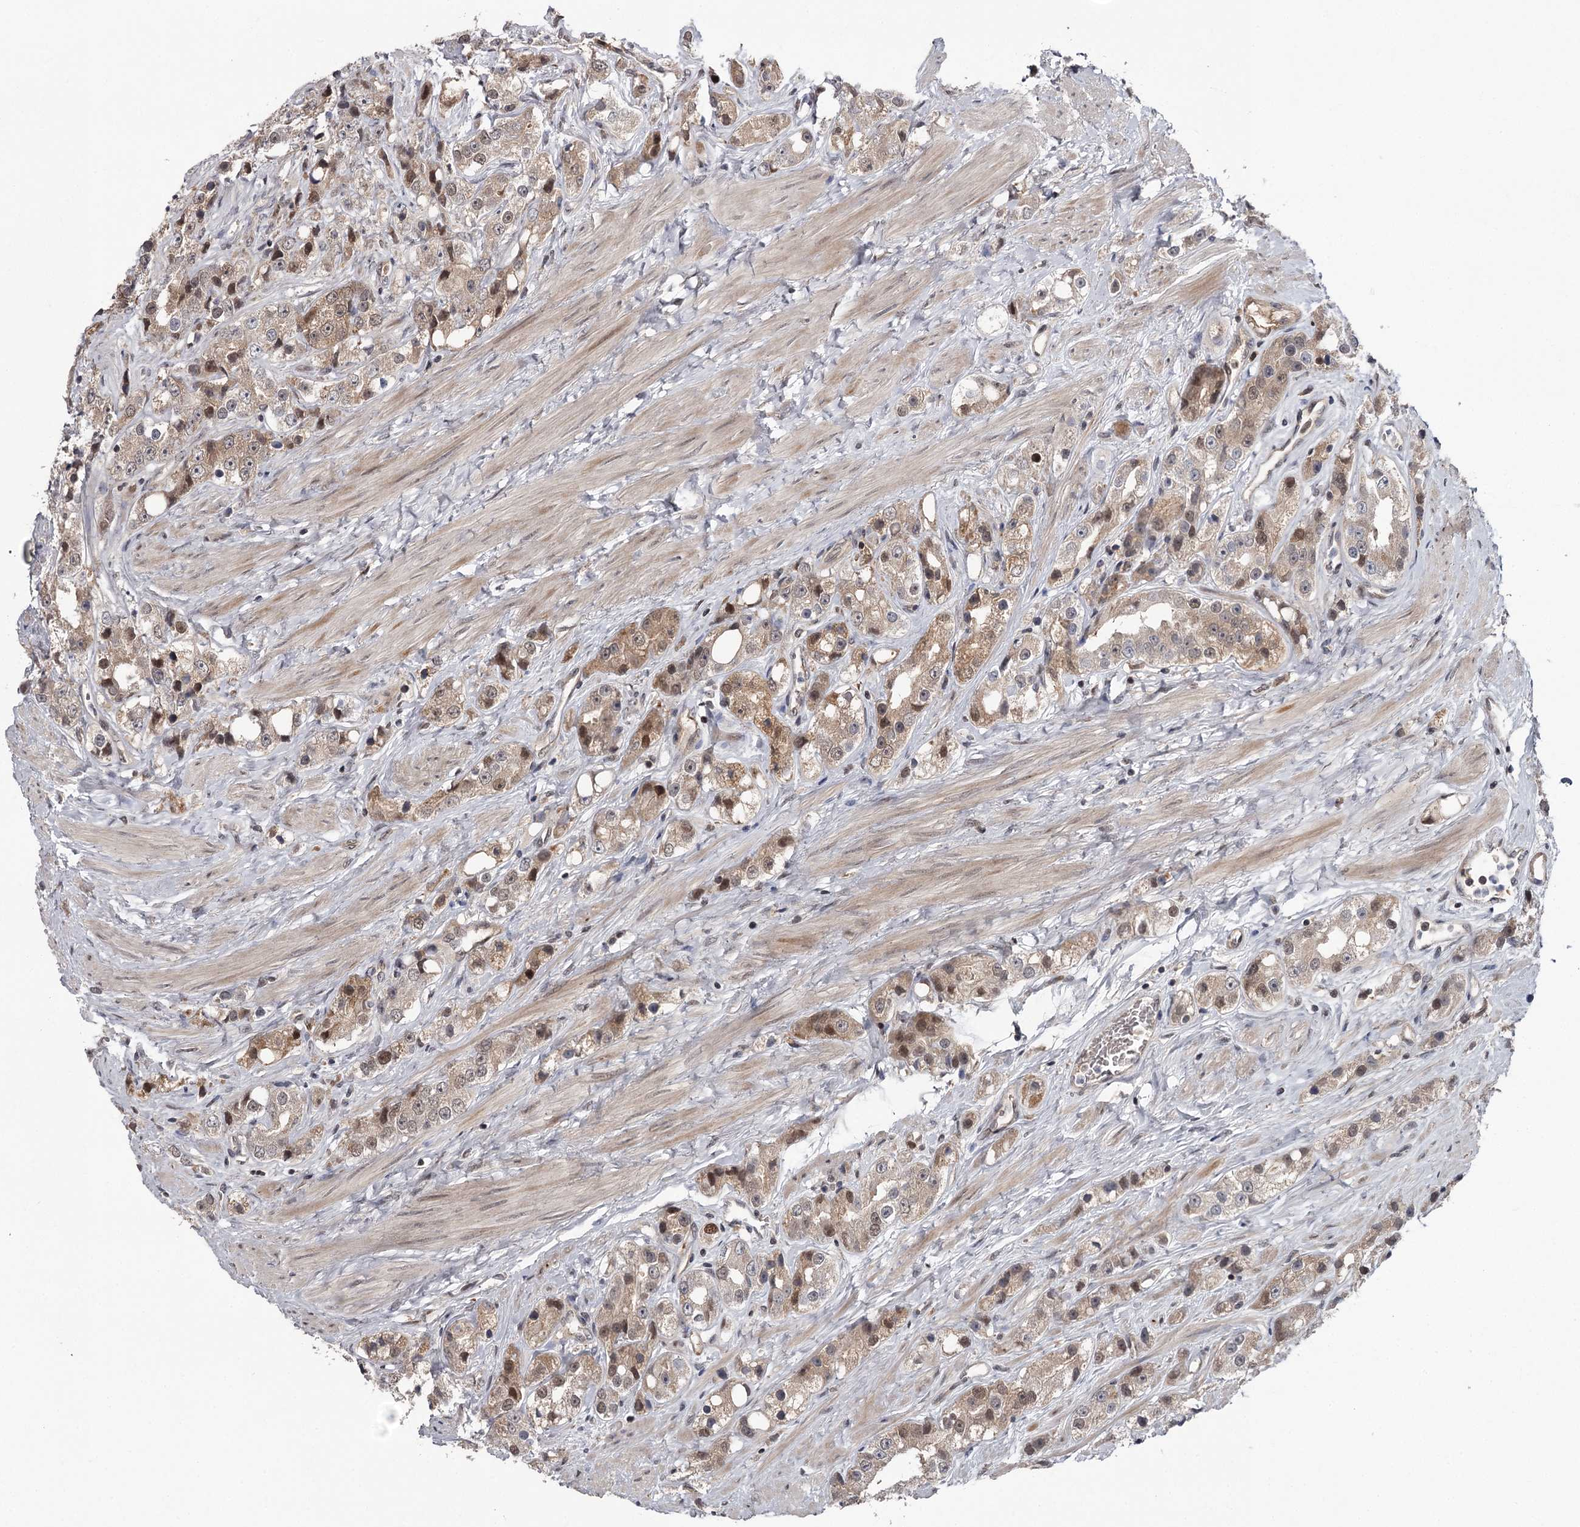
{"staining": {"intensity": "moderate", "quantity": "<25%", "location": "nuclear"}, "tissue": "prostate cancer", "cell_type": "Tumor cells", "image_type": "cancer", "snomed": [{"axis": "morphology", "description": "Adenocarcinoma, NOS"}, {"axis": "topography", "description": "Prostate"}], "caption": "The histopathology image demonstrates staining of prostate cancer, revealing moderate nuclear protein expression (brown color) within tumor cells. Nuclei are stained in blue.", "gene": "GTSF1", "patient": {"sex": "male", "age": 79}}